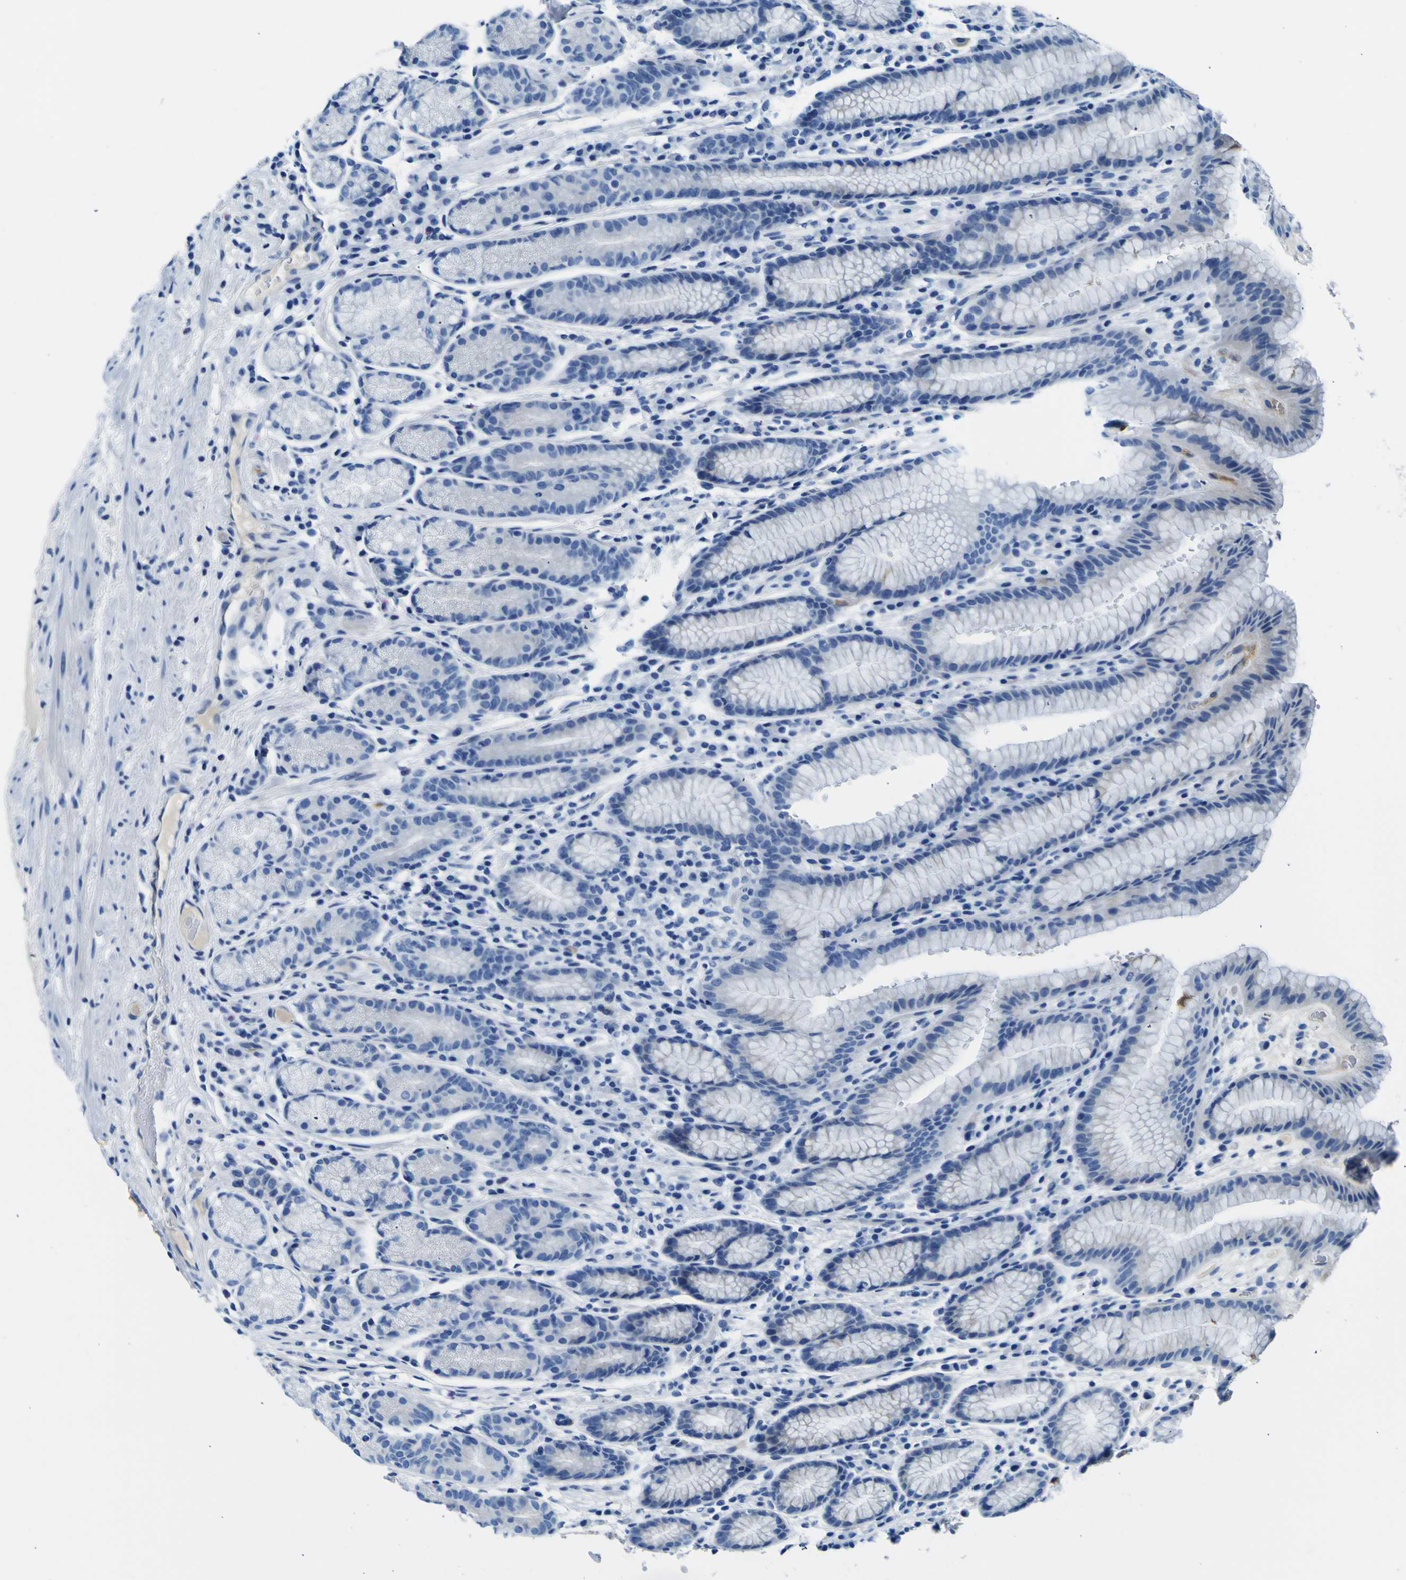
{"staining": {"intensity": "weak", "quantity": "<25%", "location": "cytoplasmic/membranous"}, "tissue": "stomach", "cell_type": "Glandular cells", "image_type": "normal", "snomed": [{"axis": "morphology", "description": "Normal tissue, NOS"}, {"axis": "topography", "description": "Stomach, lower"}], "caption": "The image displays no staining of glandular cells in benign stomach.", "gene": "ADGRA2", "patient": {"sex": "male", "age": 52}}